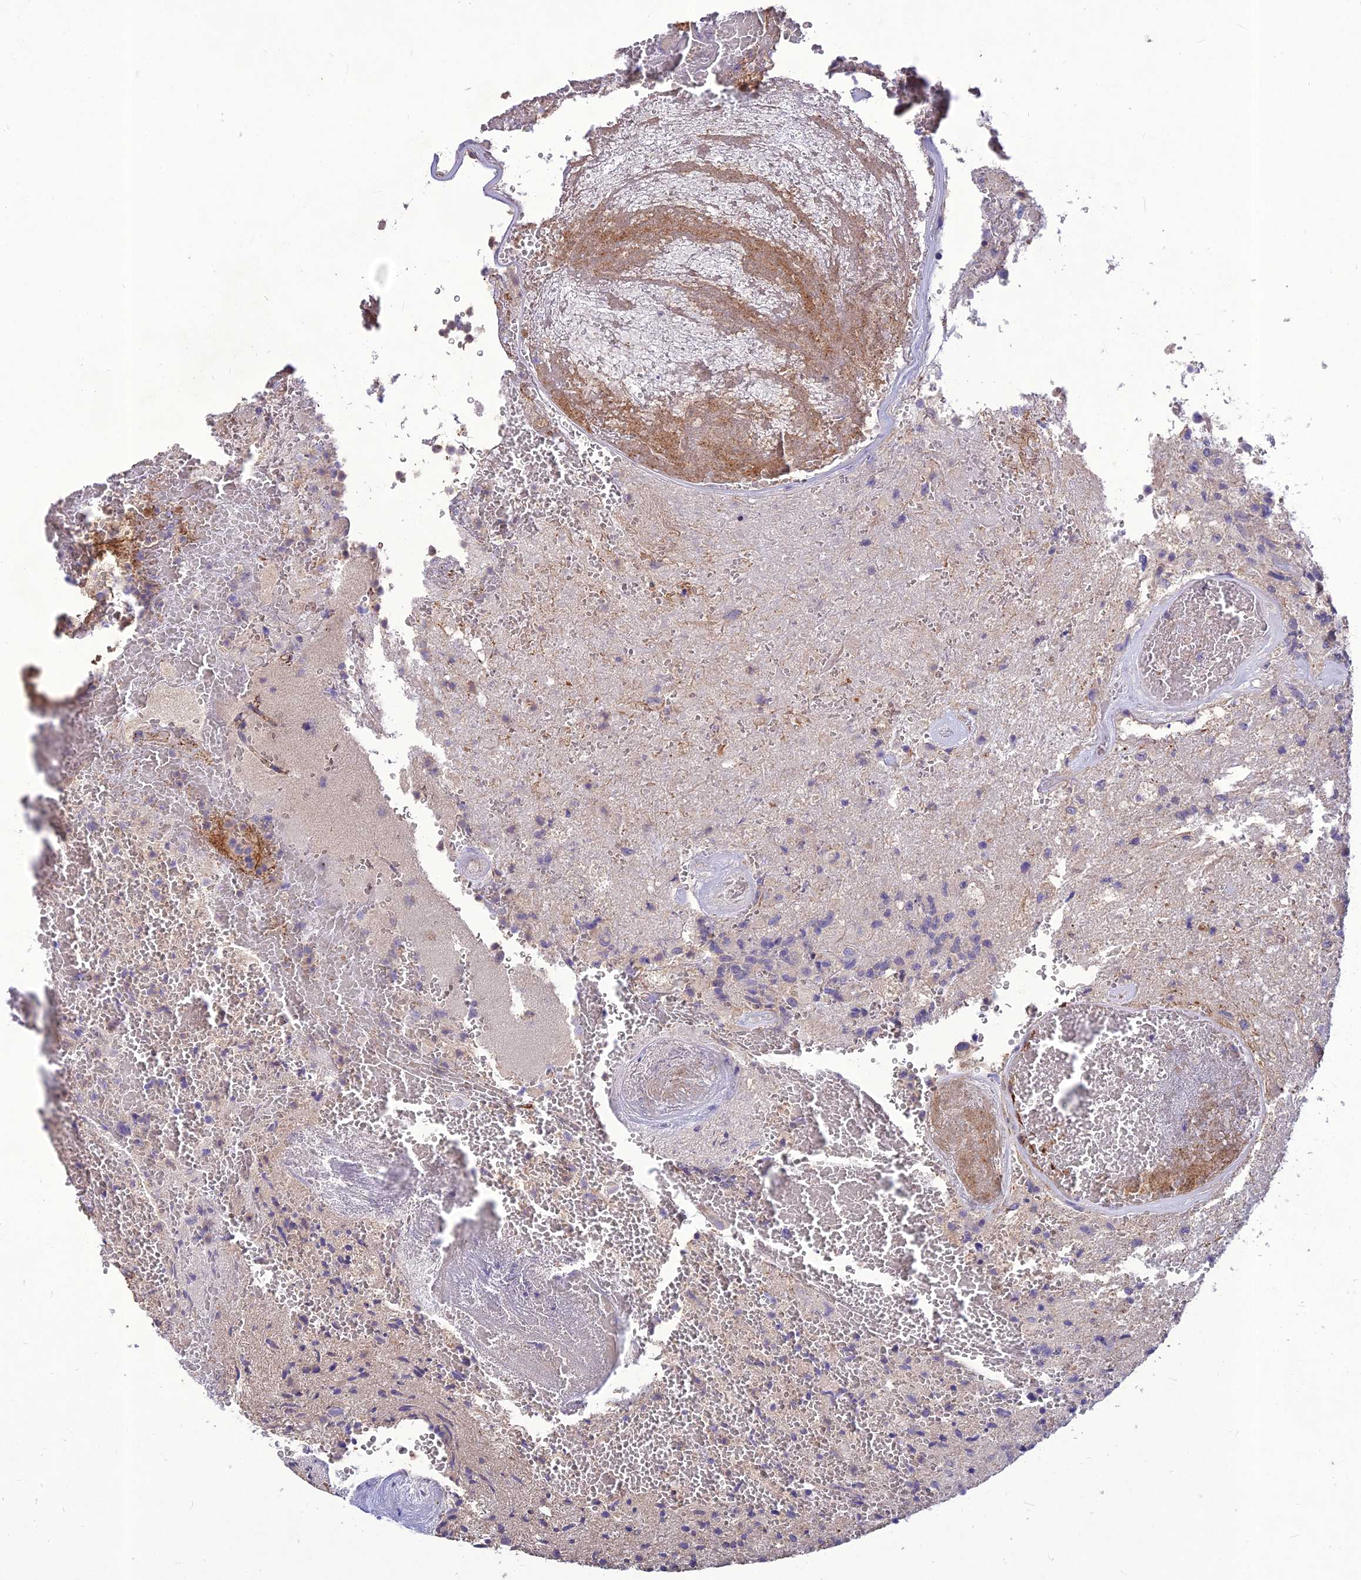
{"staining": {"intensity": "negative", "quantity": "none", "location": "none"}, "tissue": "glioma", "cell_type": "Tumor cells", "image_type": "cancer", "snomed": [{"axis": "morphology", "description": "Glioma, malignant, High grade"}, {"axis": "topography", "description": "Brain"}], "caption": "Malignant glioma (high-grade) was stained to show a protein in brown. There is no significant expression in tumor cells.", "gene": "CLUH", "patient": {"sex": "male", "age": 56}}